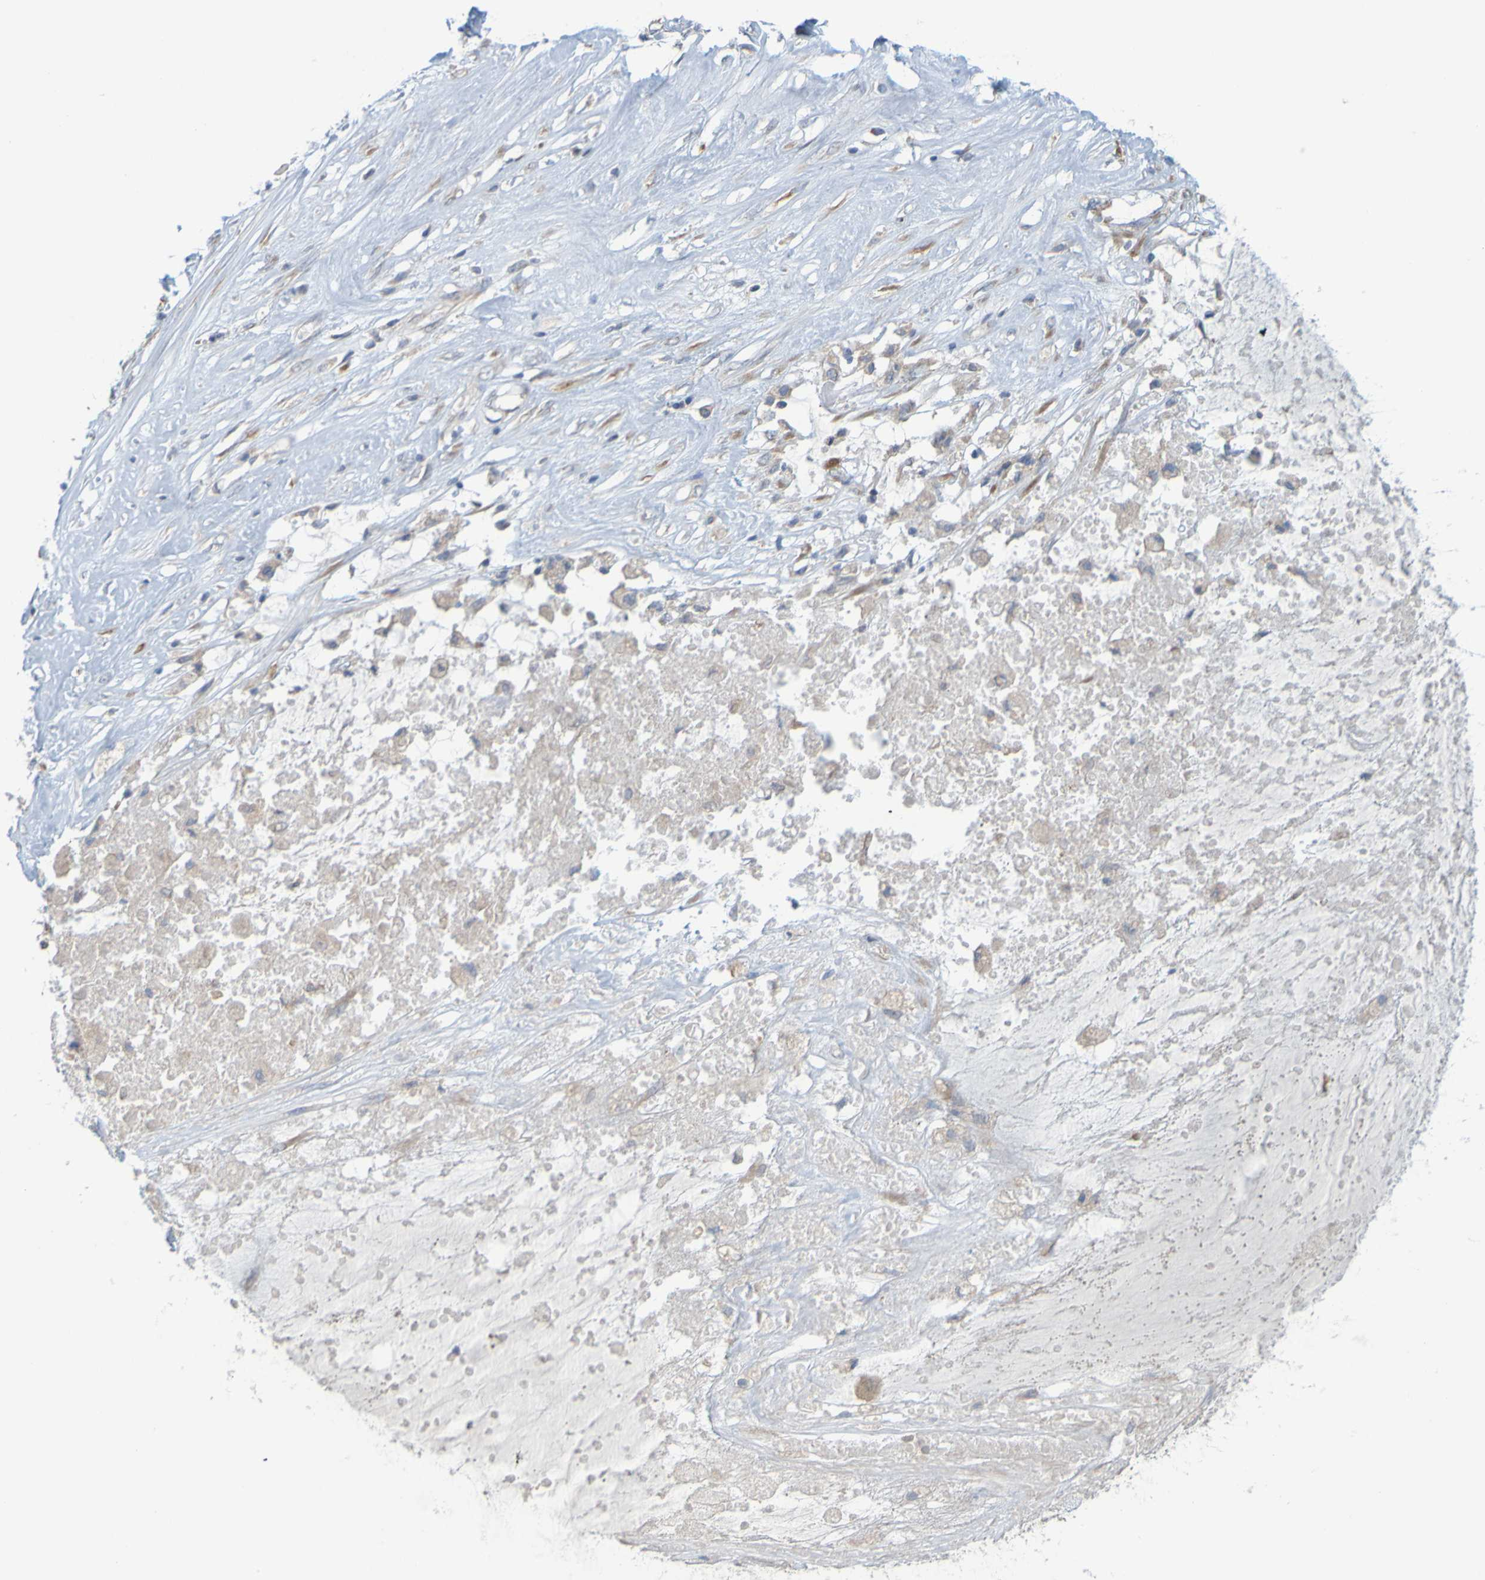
{"staining": {"intensity": "moderate", "quantity": "25%-75%", "location": "cytoplasmic/membranous,nuclear"}, "tissue": "ovarian cancer", "cell_type": "Tumor cells", "image_type": "cancer", "snomed": [{"axis": "morphology", "description": "Cystadenocarcinoma, mucinous, NOS"}, {"axis": "topography", "description": "Ovary"}], "caption": "A micrograph showing moderate cytoplasmic/membranous and nuclear staining in approximately 25%-75% of tumor cells in ovarian cancer, as visualized by brown immunohistochemical staining.", "gene": "MOGS", "patient": {"sex": "female", "age": 80}}